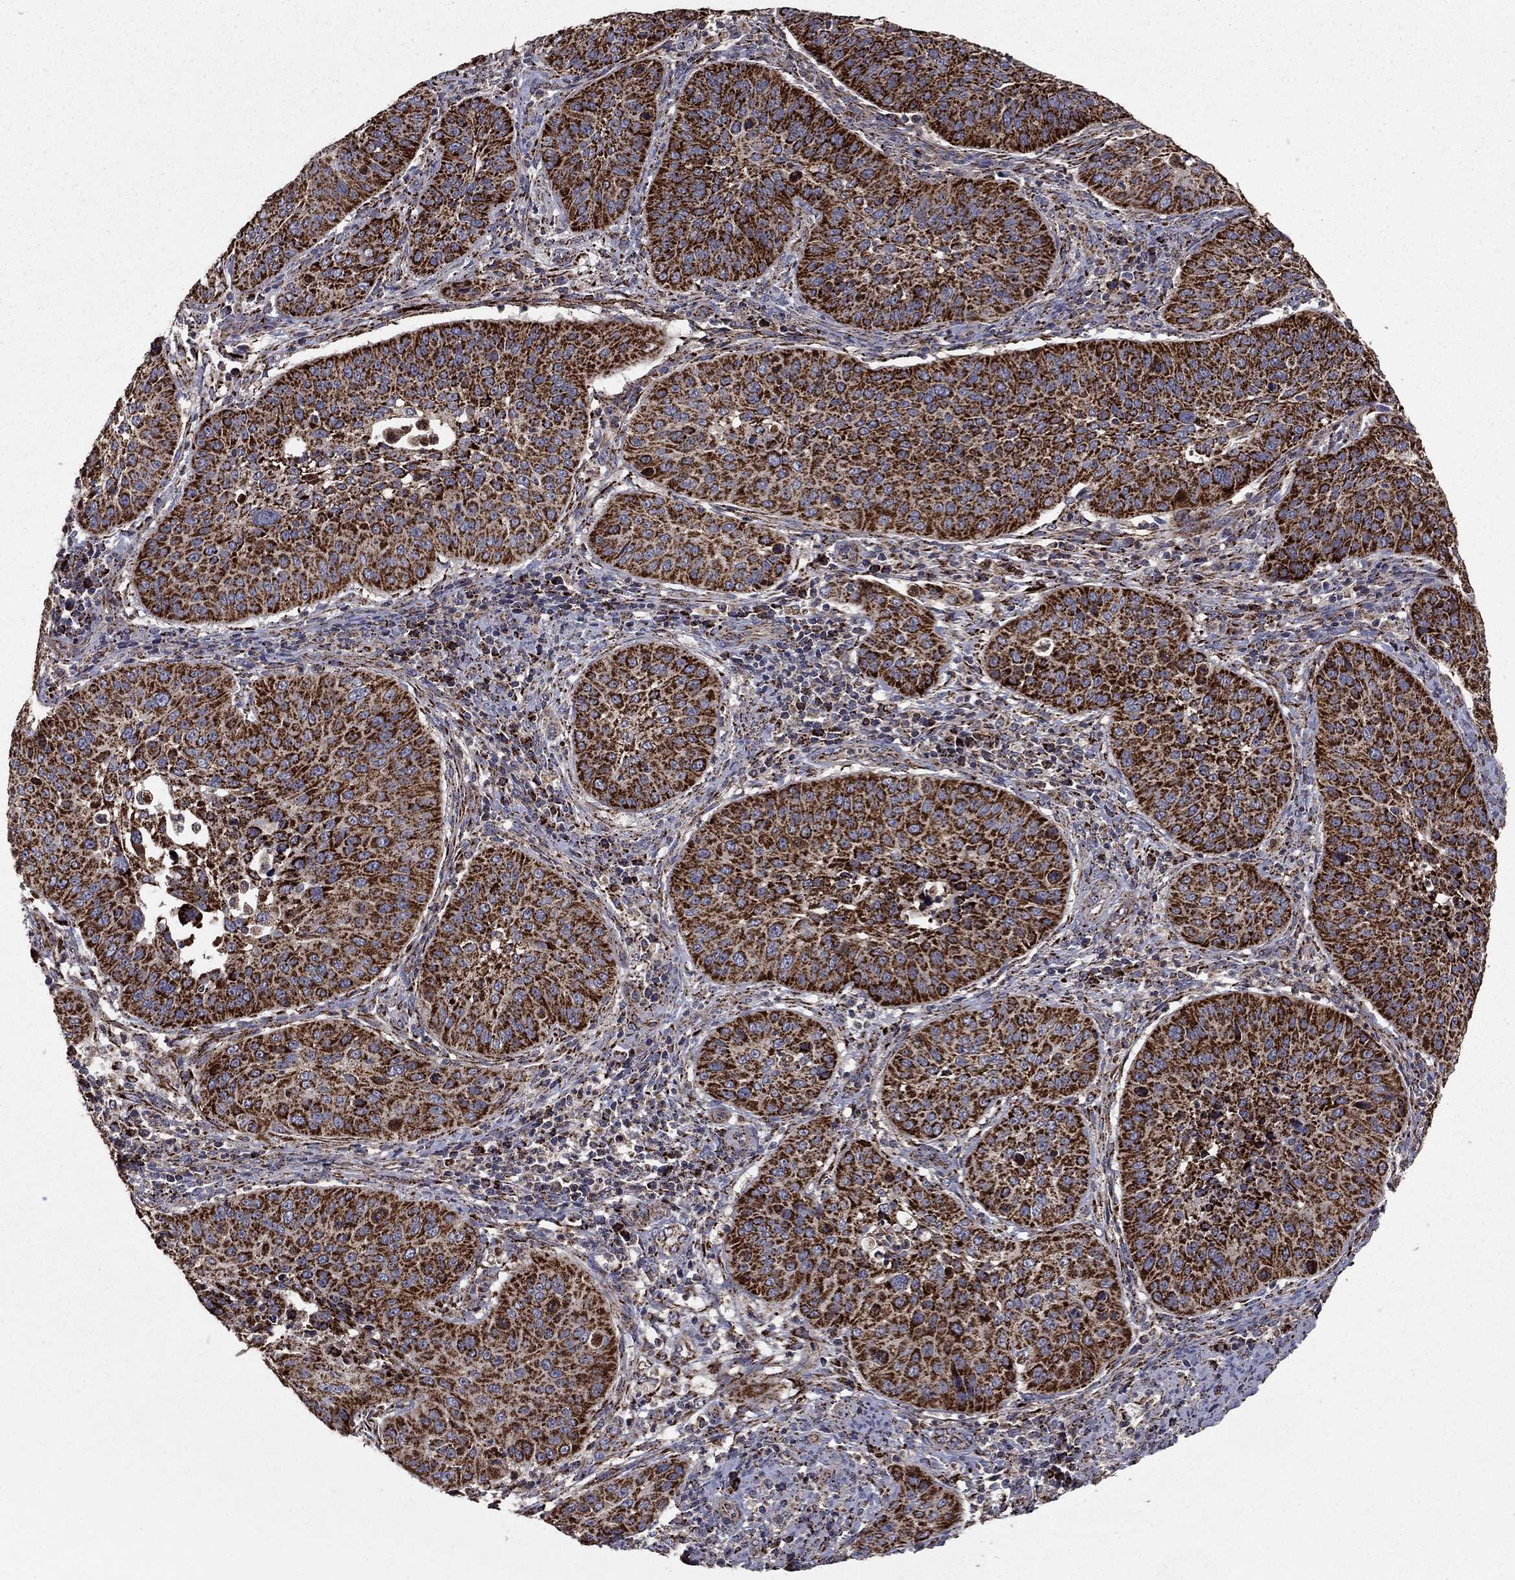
{"staining": {"intensity": "strong", "quantity": ">75%", "location": "cytoplasmic/membranous"}, "tissue": "cervical cancer", "cell_type": "Tumor cells", "image_type": "cancer", "snomed": [{"axis": "morphology", "description": "Normal tissue, NOS"}, {"axis": "morphology", "description": "Squamous cell carcinoma, NOS"}, {"axis": "topography", "description": "Cervix"}], "caption": "Brown immunohistochemical staining in human squamous cell carcinoma (cervical) exhibits strong cytoplasmic/membranous expression in approximately >75% of tumor cells.", "gene": "GCSH", "patient": {"sex": "female", "age": 39}}